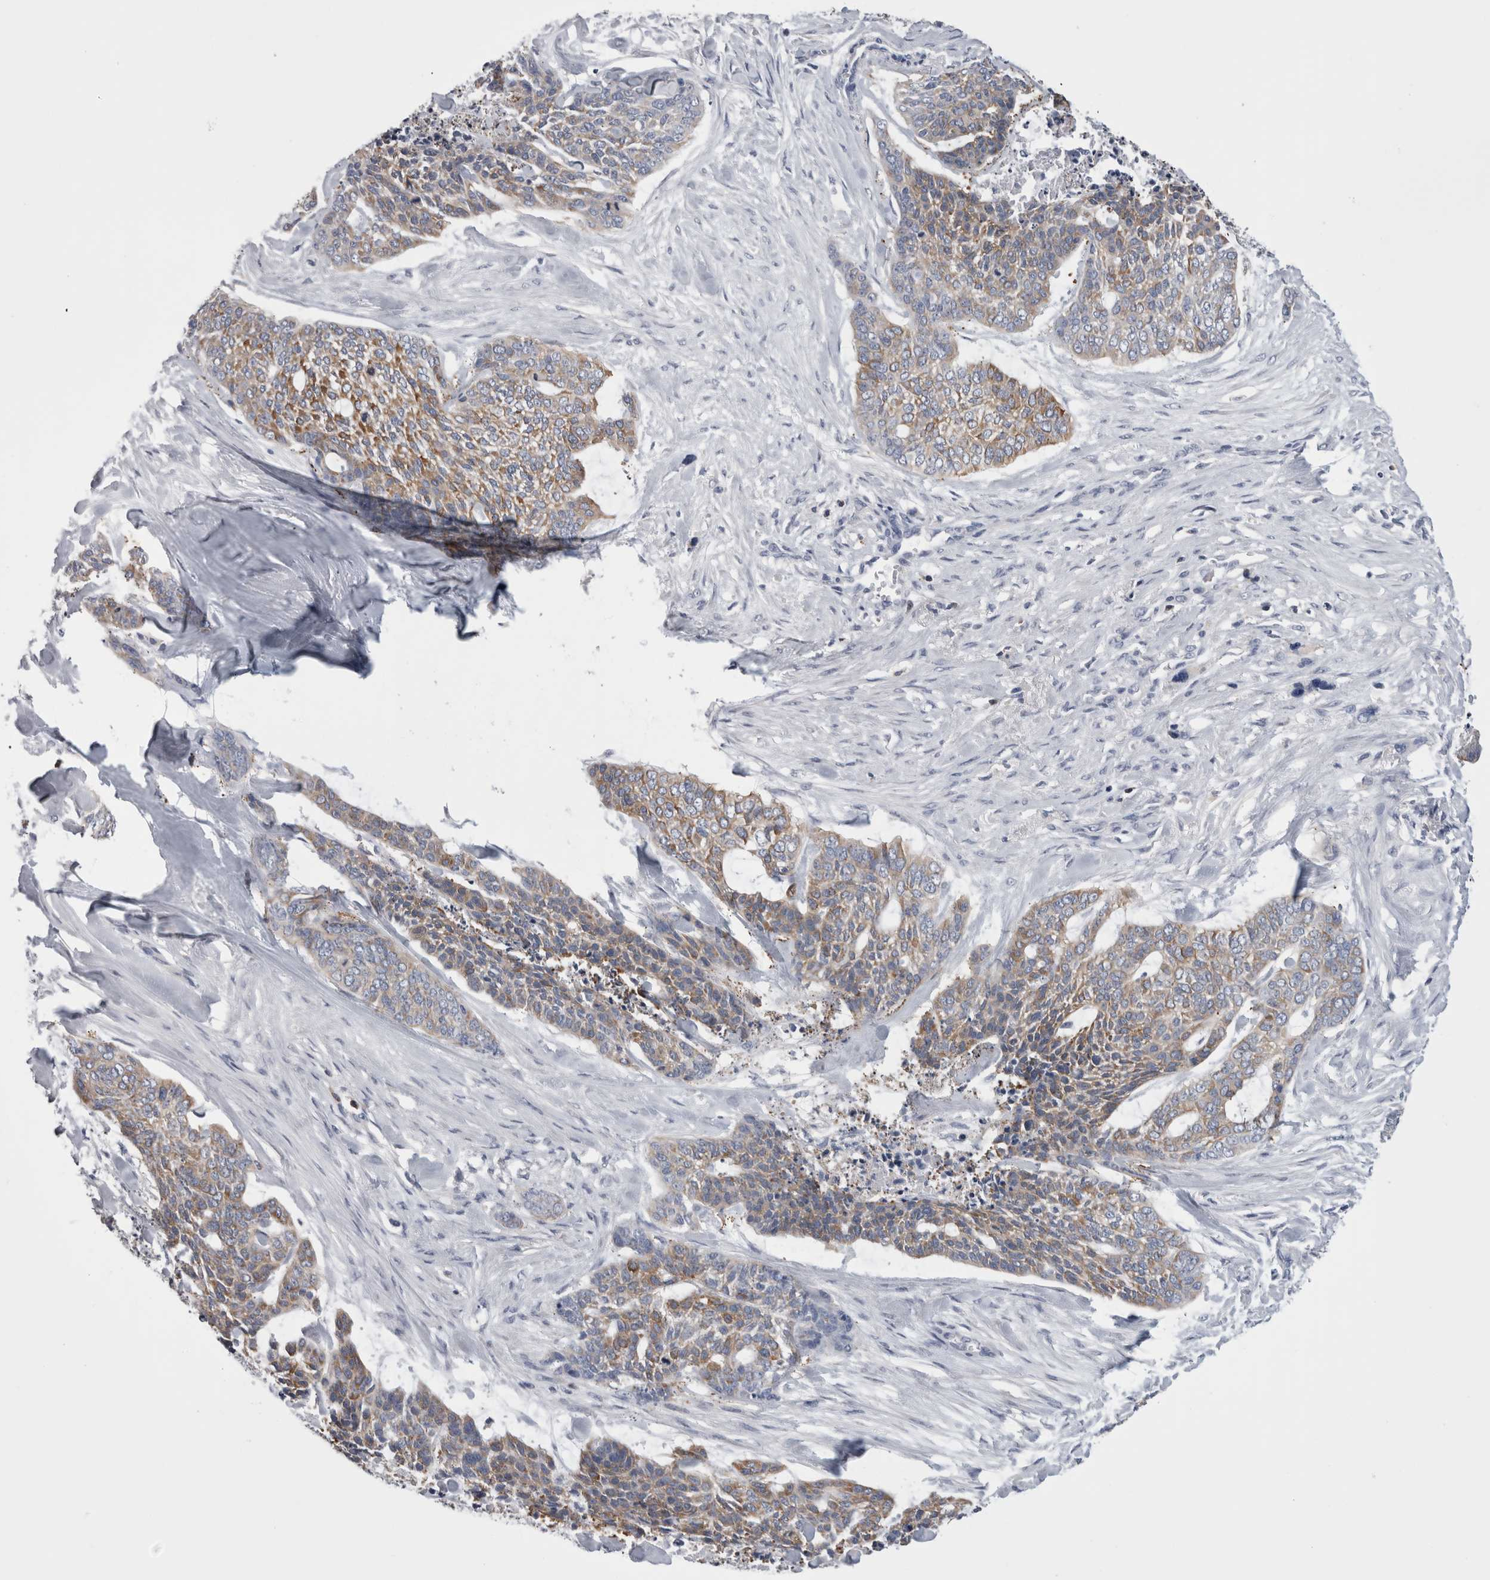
{"staining": {"intensity": "moderate", "quantity": "25%-75%", "location": "cytoplasmic/membranous"}, "tissue": "skin cancer", "cell_type": "Tumor cells", "image_type": "cancer", "snomed": [{"axis": "morphology", "description": "Basal cell carcinoma"}, {"axis": "topography", "description": "Skin"}], "caption": "IHC of skin cancer (basal cell carcinoma) shows medium levels of moderate cytoplasmic/membranous expression in approximately 25%-75% of tumor cells. Nuclei are stained in blue.", "gene": "DCTN6", "patient": {"sex": "female", "age": 64}}